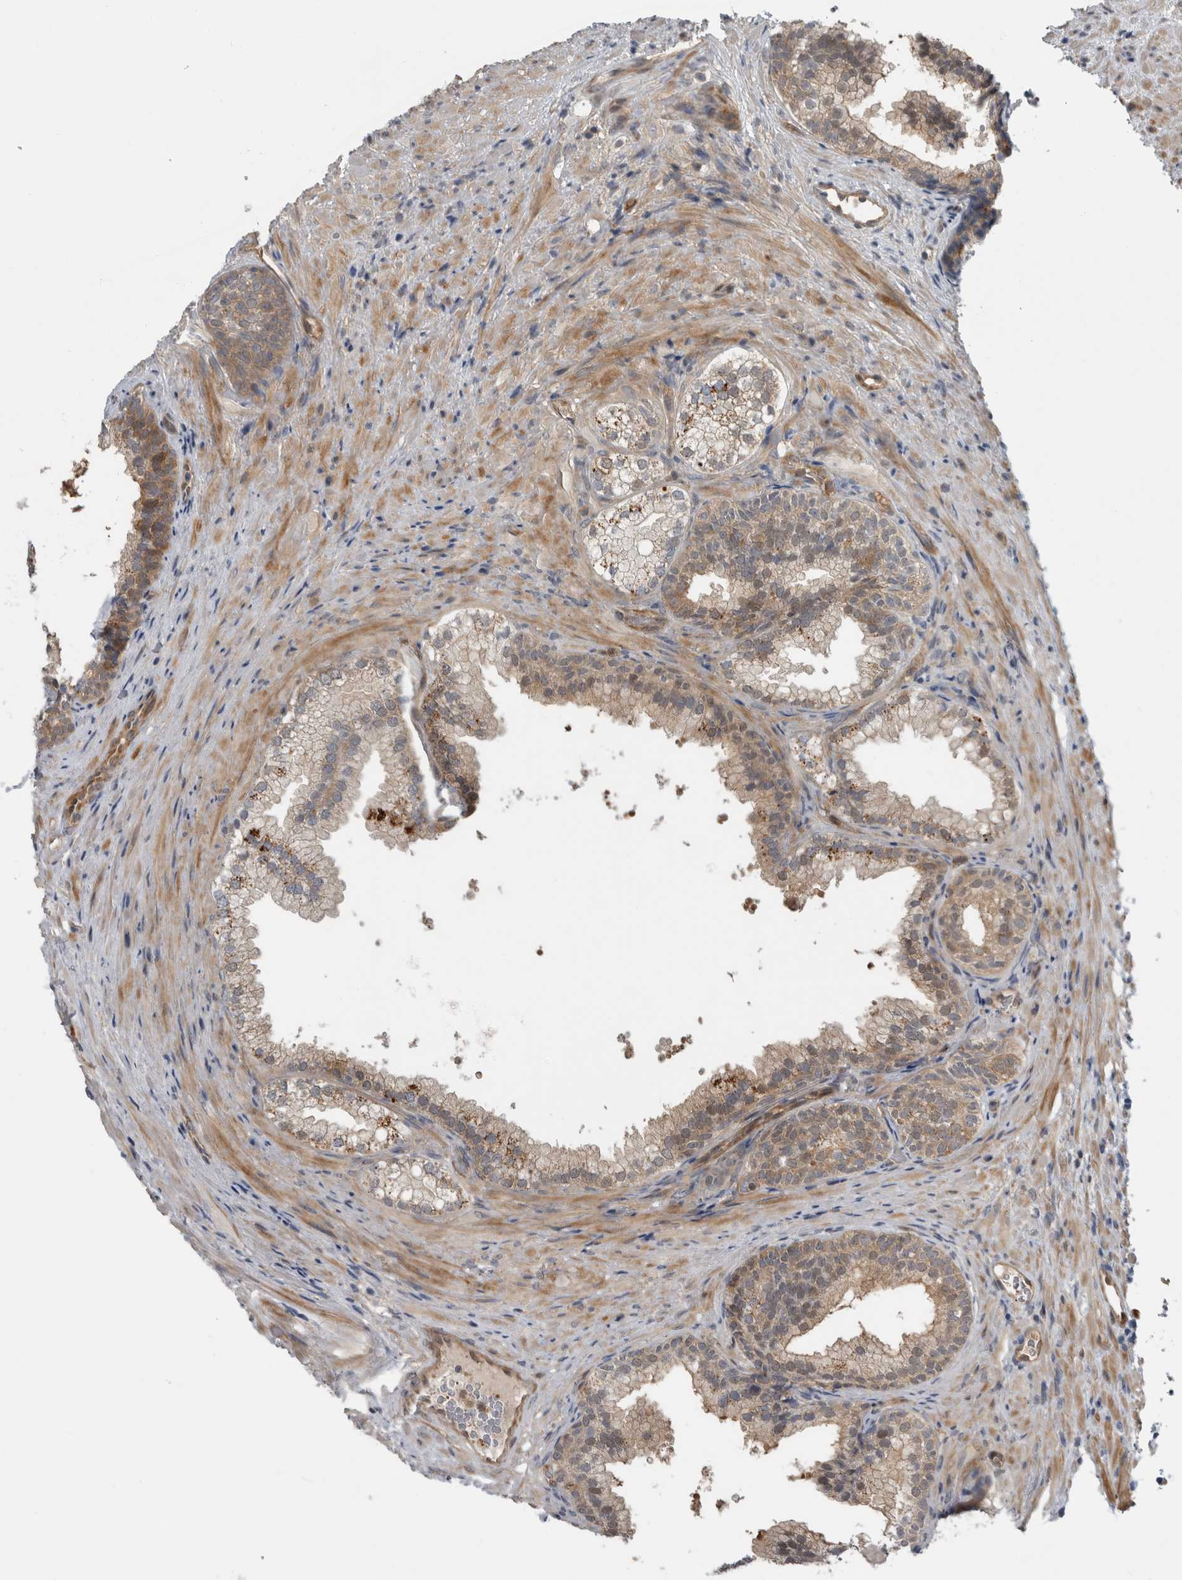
{"staining": {"intensity": "weak", "quantity": "25%-75%", "location": "cytoplasmic/membranous"}, "tissue": "prostate", "cell_type": "Glandular cells", "image_type": "normal", "snomed": [{"axis": "morphology", "description": "Normal tissue, NOS"}, {"axis": "topography", "description": "Prostate"}], "caption": "Protein analysis of normal prostate displays weak cytoplasmic/membranous expression in approximately 25%-75% of glandular cells. The staining was performed using DAB (3,3'-diaminobenzidine), with brown indicating positive protein expression. Nuclei are stained blue with hematoxylin.", "gene": "NAPRT", "patient": {"sex": "male", "age": 76}}